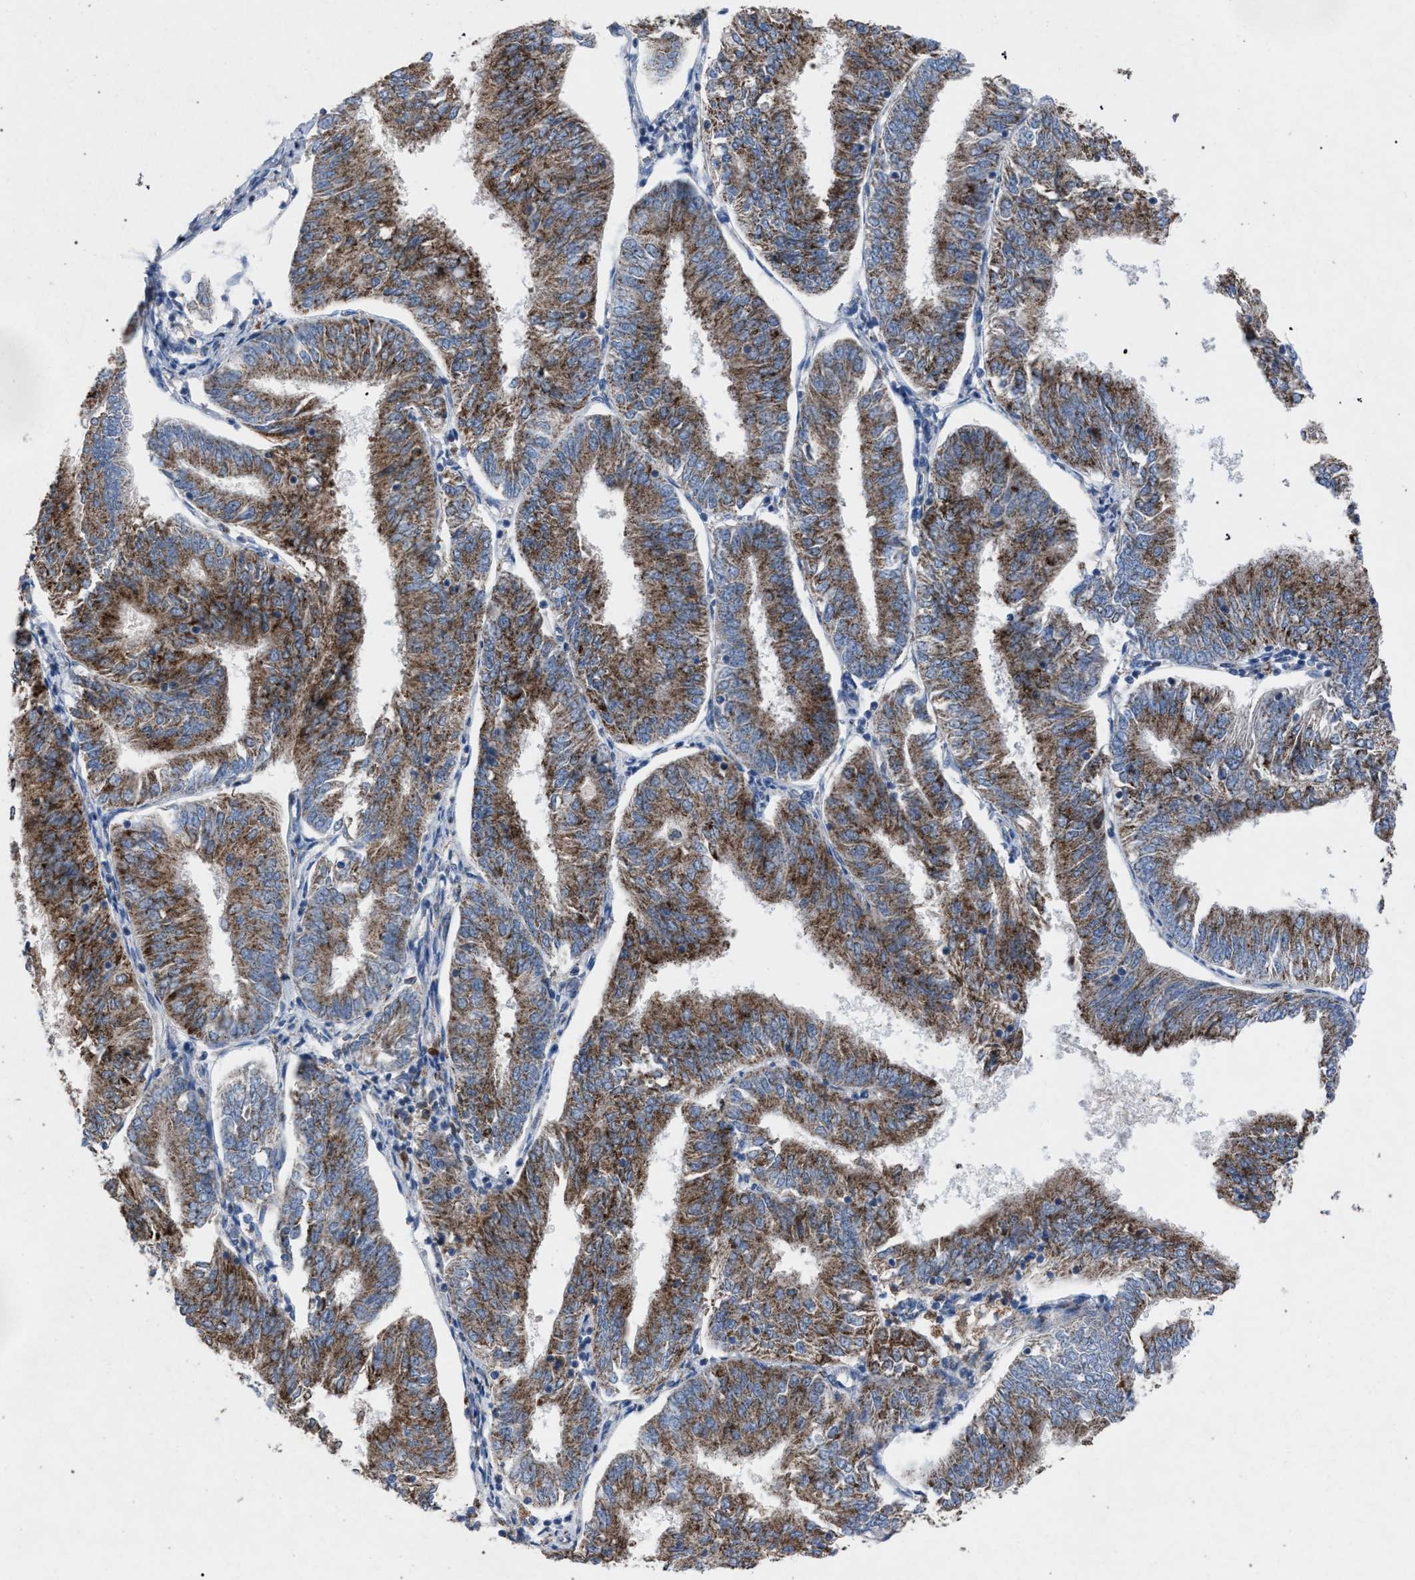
{"staining": {"intensity": "moderate", "quantity": ">75%", "location": "cytoplasmic/membranous"}, "tissue": "endometrial cancer", "cell_type": "Tumor cells", "image_type": "cancer", "snomed": [{"axis": "morphology", "description": "Adenocarcinoma, NOS"}, {"axis": "topography", "description": "Endometrium"}], "caption": "Moderate cytoplasmic/membranous expression for a protein is present in about >75% of tumor cells of endometrial cancer (adenocarcinoma) using IHC.", "gene": "HSD17B4", "patient": {"sex": "female", "age": 58}}